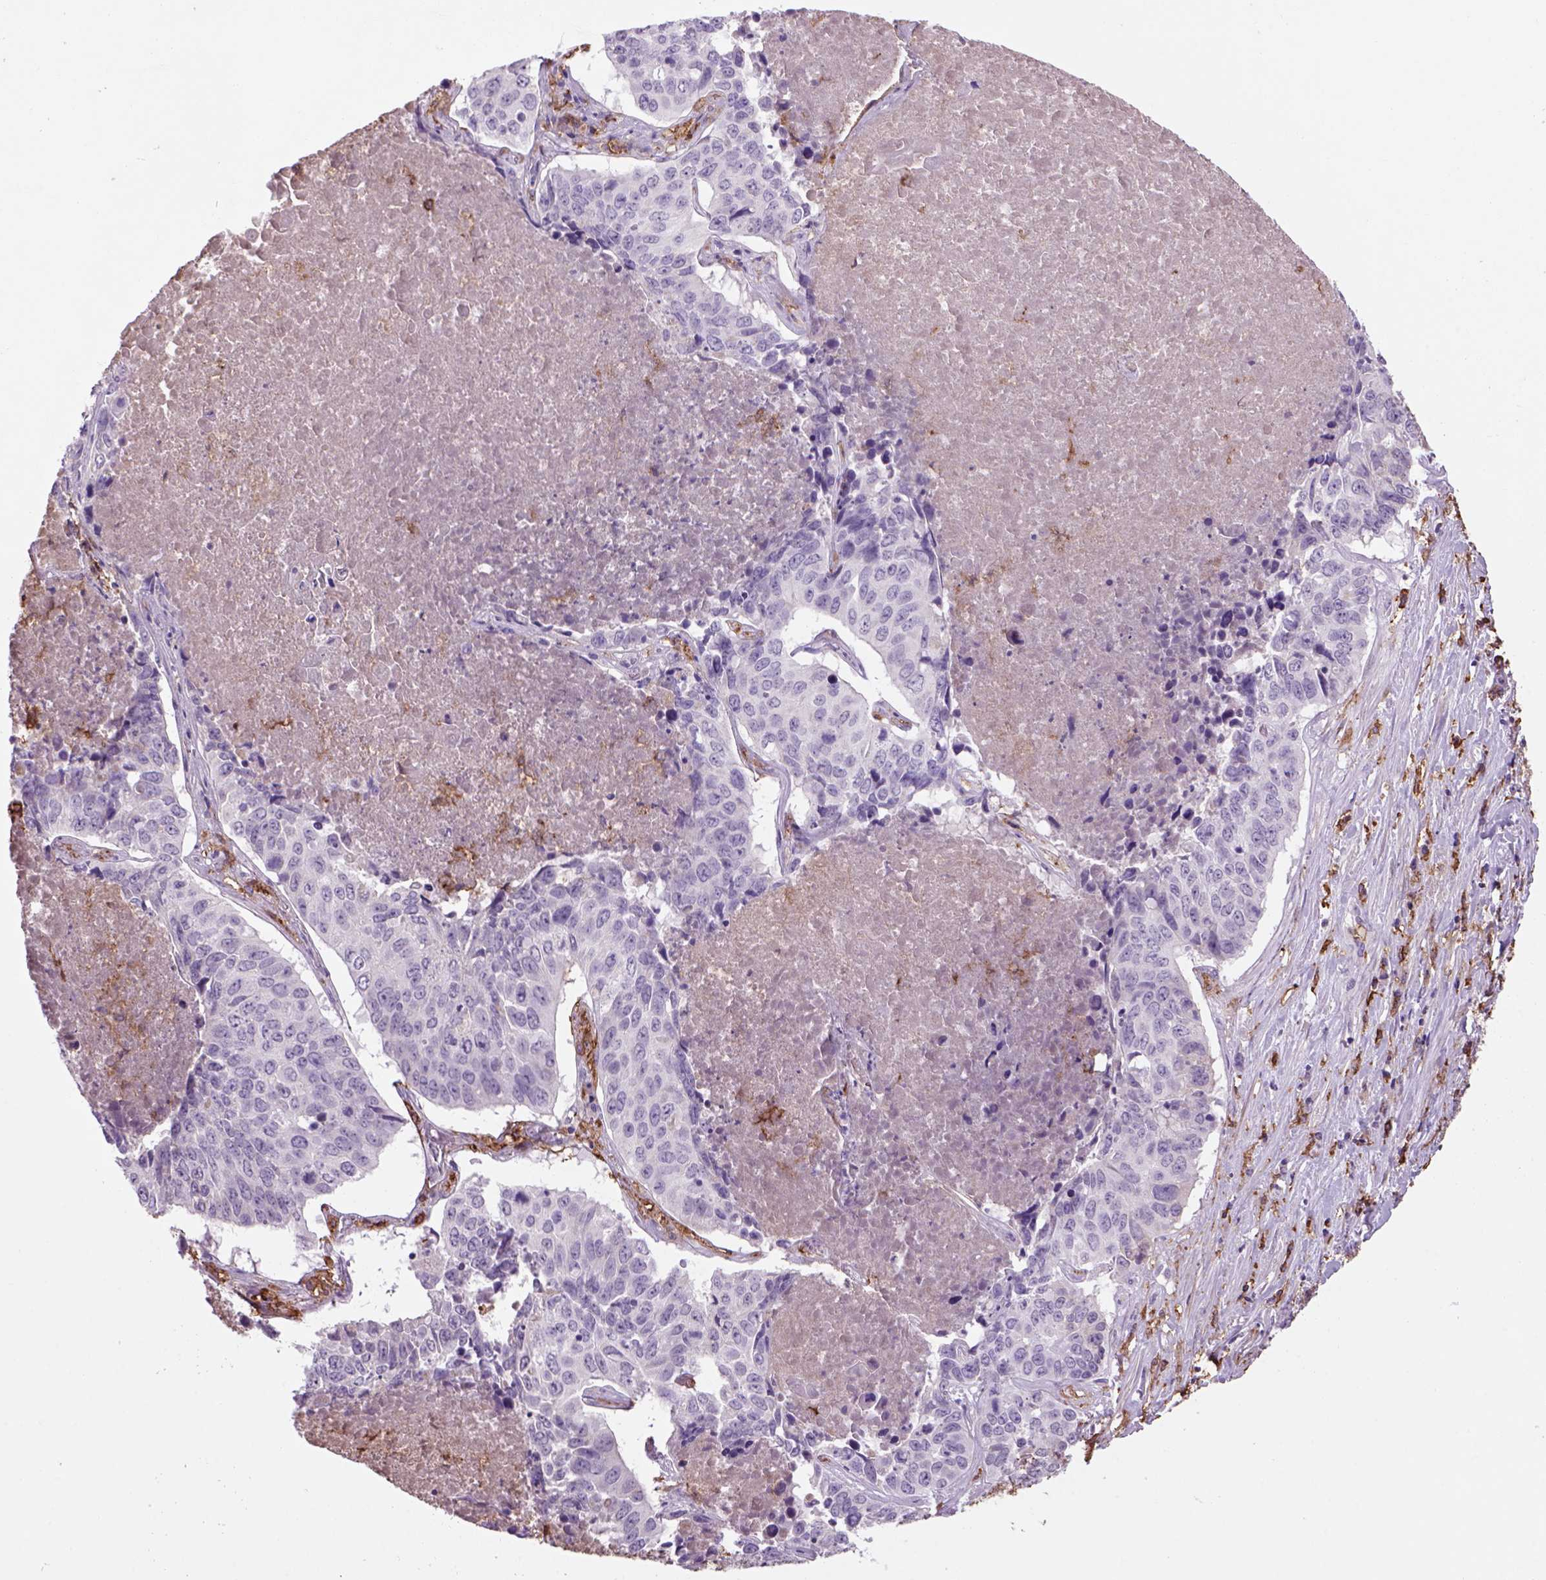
{"staining": {"intensity": "negative", "quantity": "none", "location": "none"}, "tissue": "lung cancer", "cell_type": "Tumor cells", "image_type": "cancer", "snomed": [{"axis": "morphology", "description": "Normal tissue, NOS"}, {"axis": "morphology", "description": "Squamous cell carcinoma, NOS"}, {"axis": "topography", "description": "Bronchus"}, {"axis": "topography", "description": "Lung"}], "caption": "Photomicrograph shows no significant protein positivity in tumor cells of lung squamous cell carcinoma.", "gene": "CD14", "patient": {"sex": "male", "age": 64}}